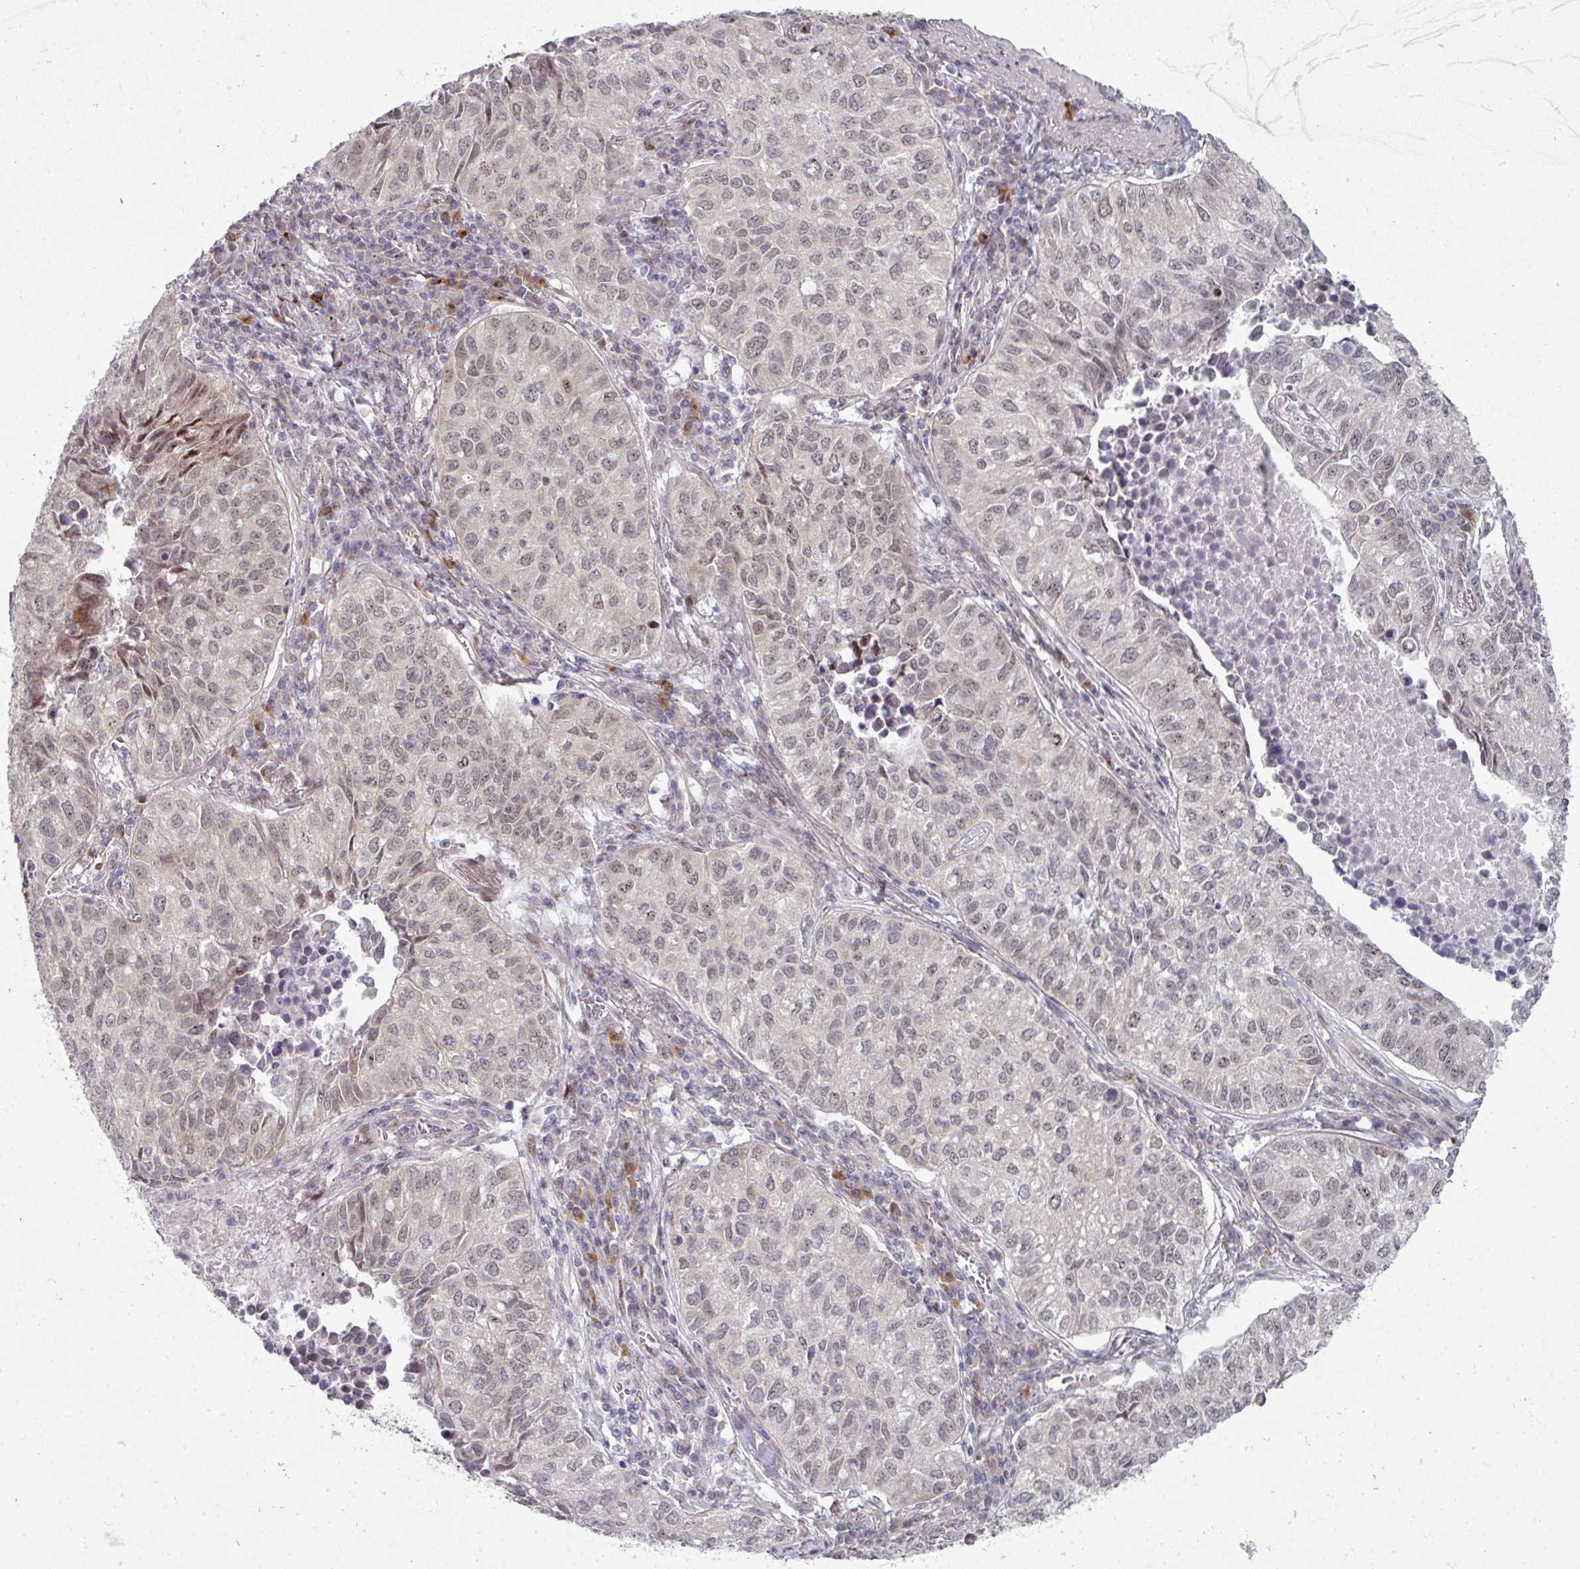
{"staining": {"intensity": "weak", "quantity": "<25%", "location": "cytoplasmic/membranous,nuclear"}, "tissue": "lung cancer", "cell_type": "Tumor cells", "image_type": "cancer", "snomed": [{"axis": "morphology", "description": "Adenocarcinoma, NOS"}, {"axis": "topography", "description": "Lung"}], "caption": "Photomicrograph shows no significant protein positivity in tumor cells of lung cancer.", "gene": "TMCC1", "patient": {"sex": "female", "age": 50}}